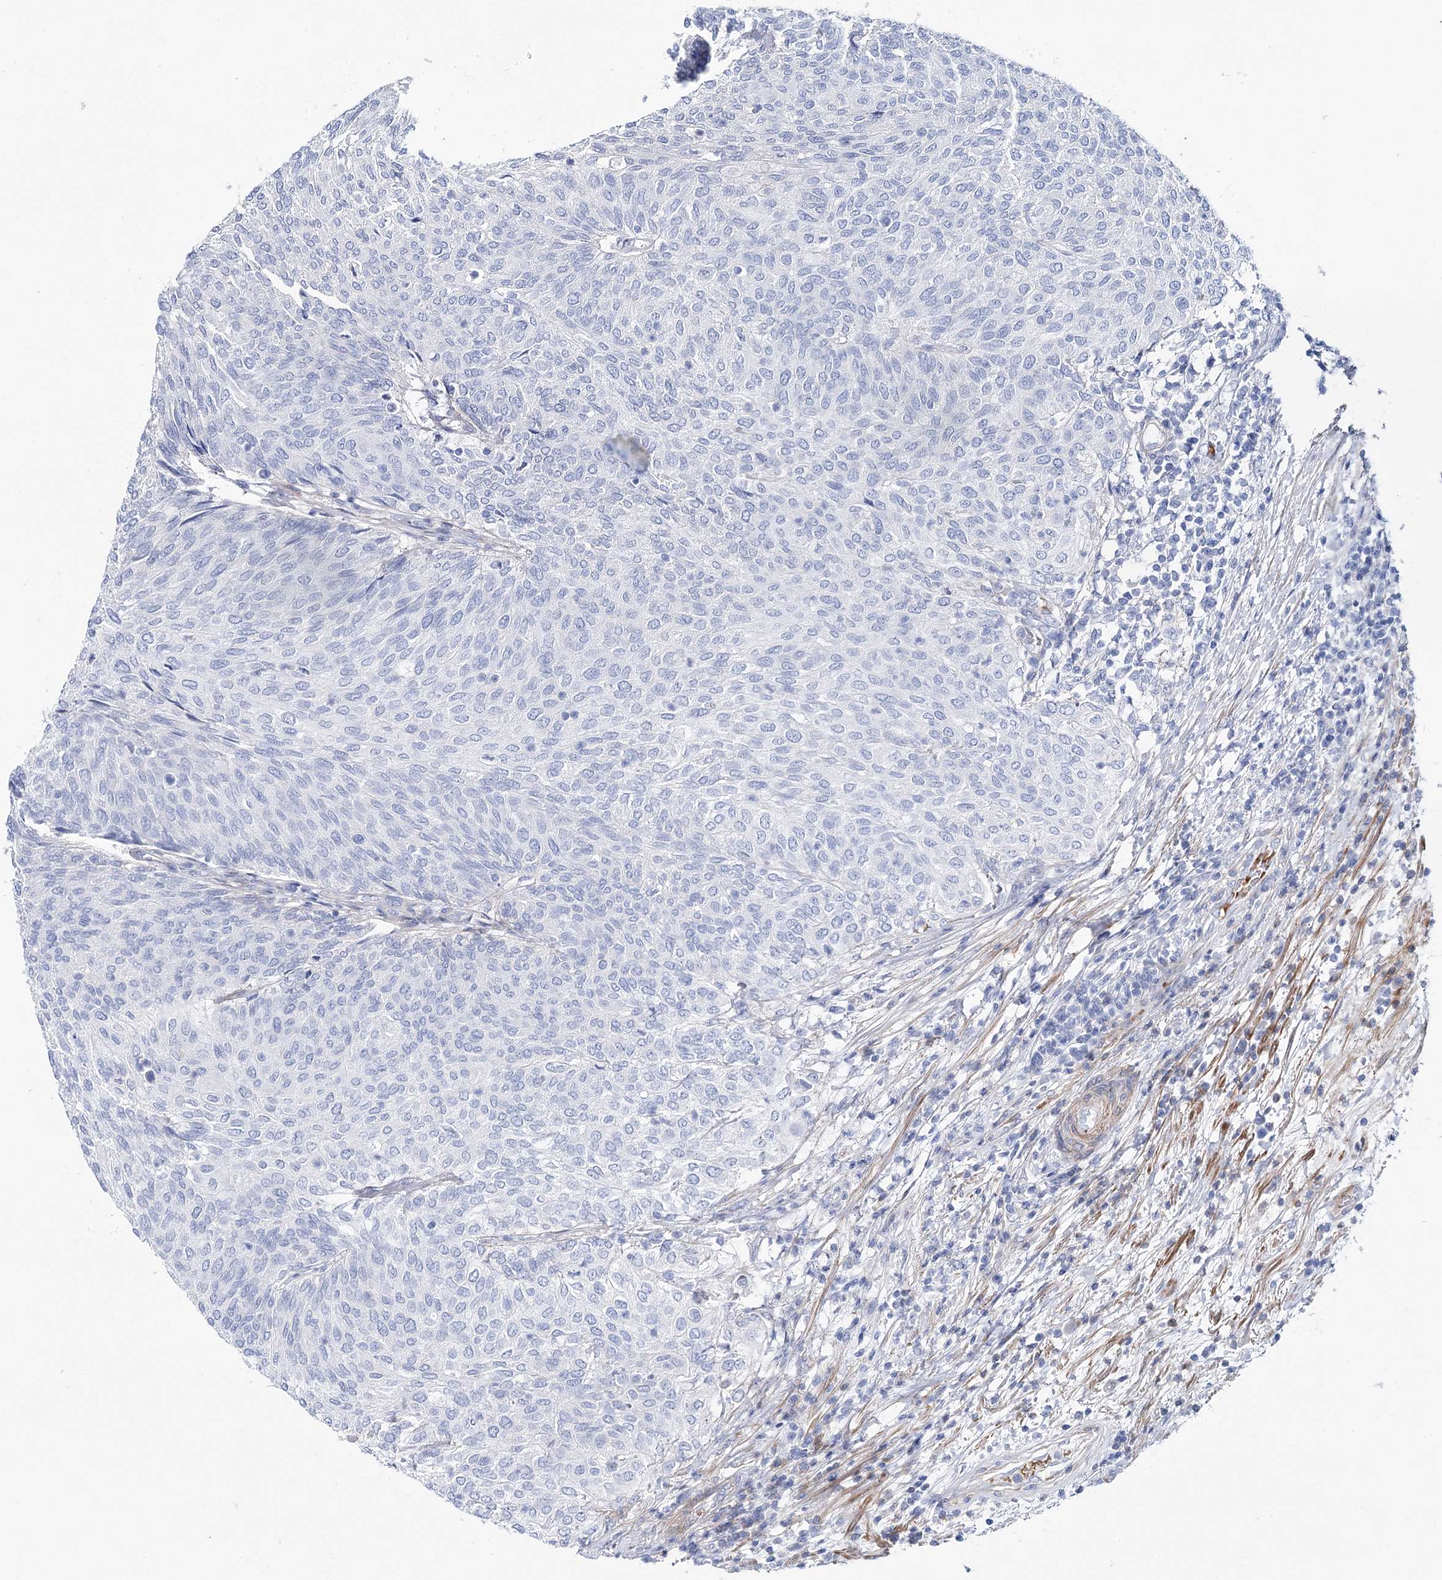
{"staining": {"intensity": "negative", "quantity": "none", "location": "none"}, "tissue": "urothelial cancer", "cell_type": "Tumor cells", "image_type": "cancer", "snomed": [{"axis": "morphology", "description": "Urothelial carcinoma, Low grade"}, {"axis": "topography", "description": "Urinary bladder"}], "caption": "A micrograph of urothelial cancer stained for a protein reveals no brown staining in tumor cells.", "gene": "ANKRD23", "patient": {"sex": "female", "age": 79}}